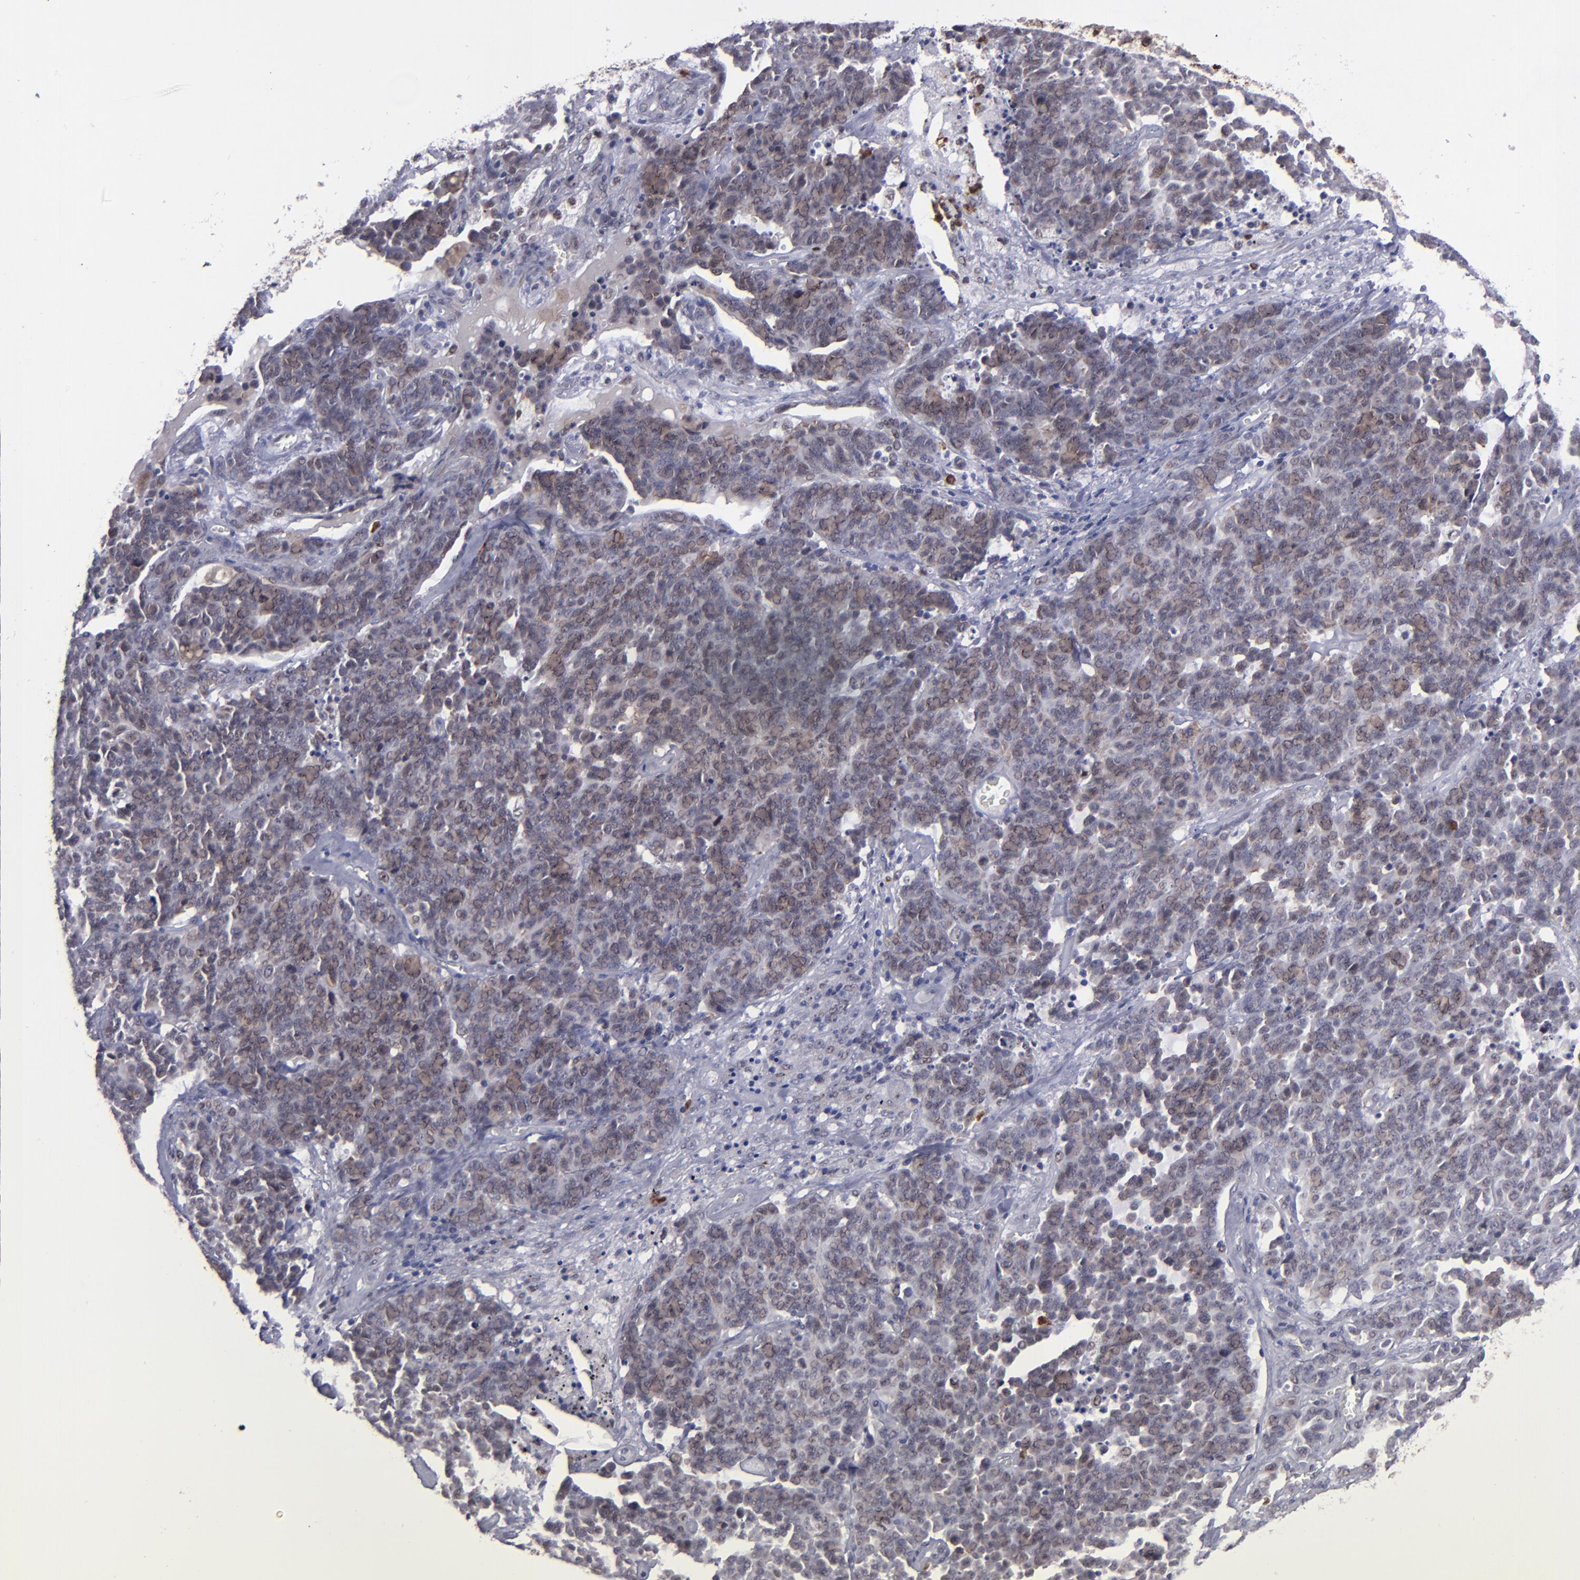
{"staining": {"intensity": "weak", "quantity": "25%-75%", "location": "nuclear"}, "tissue": "lung cancer", "cell_type": "Tumor cells", "image_type": "cancer", "snomed": [{"axis": "morphology", "description": "Neoplasm, malignant, NOS"}, {"axis": "topography", "description": "Lung"}], "caption": "Weak nuclear protein staining is seen in about 25%-75% of tumor cells in lung malignant neoplasm.", "gene": "RREB1", "patient": {"sex": "female", "age": 58}}